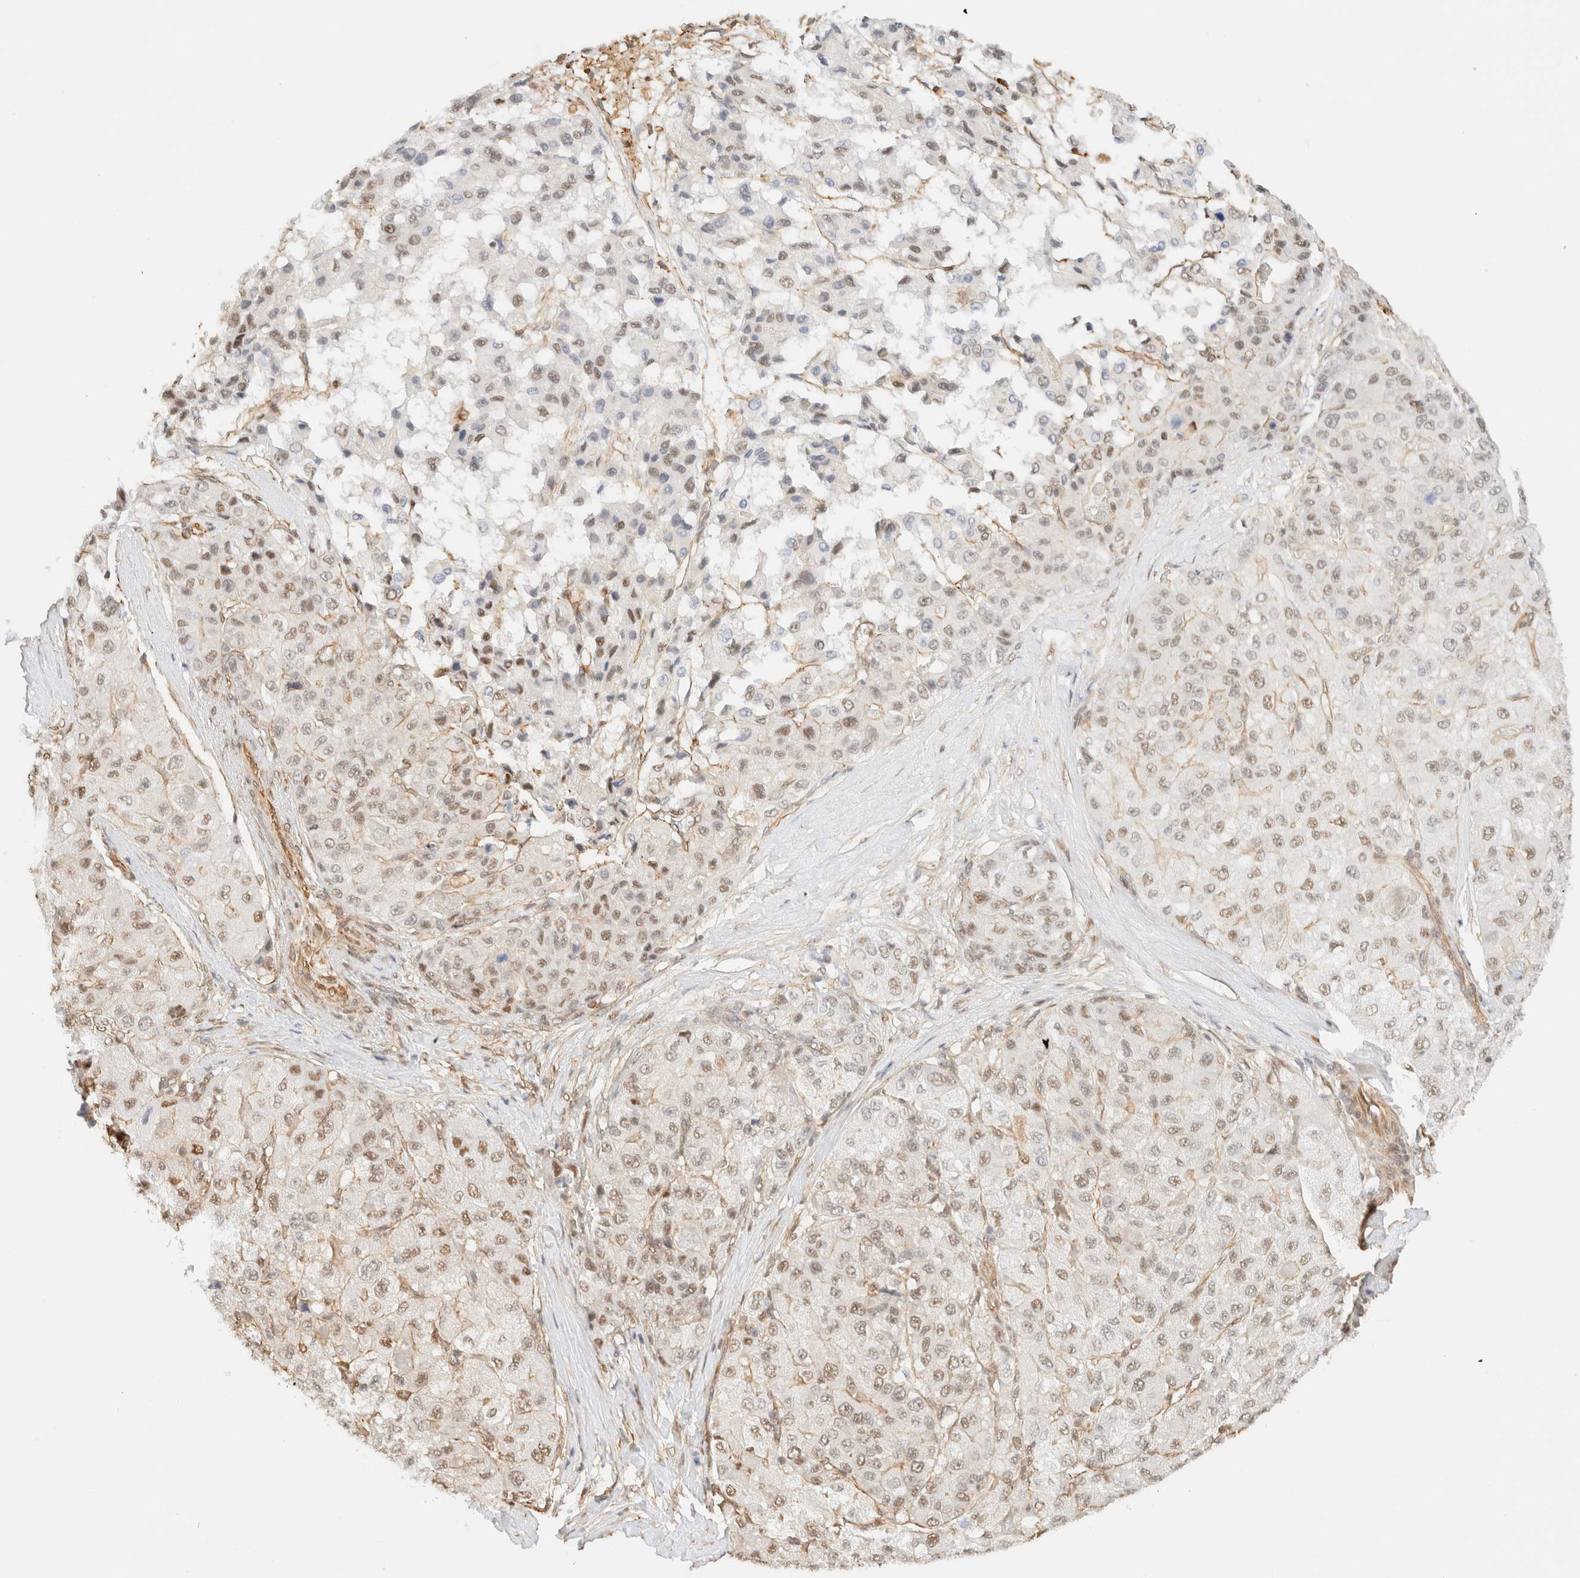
{"staining": {"intensity": "weak", "quantity": ">75%", "location": "nuclear"}, "tissue": "liver cancer", "cell_type": "Tumor cells", "image_type": "cancer", "snomed": [{"axis": "morphology", "description": "Carcinoma, Hepatocellular, NOS"}, {"axis": "topography", "description": "Liver"}], "caption": "Approximately >75% of tumor cells in liver cancer (hepatocellular carcinoma) display weak nuclear protein expression as visualized by brown immunohistochemical staining.", "gene": "ARID5A", "patient": {"sex": "male", "age": 80}}